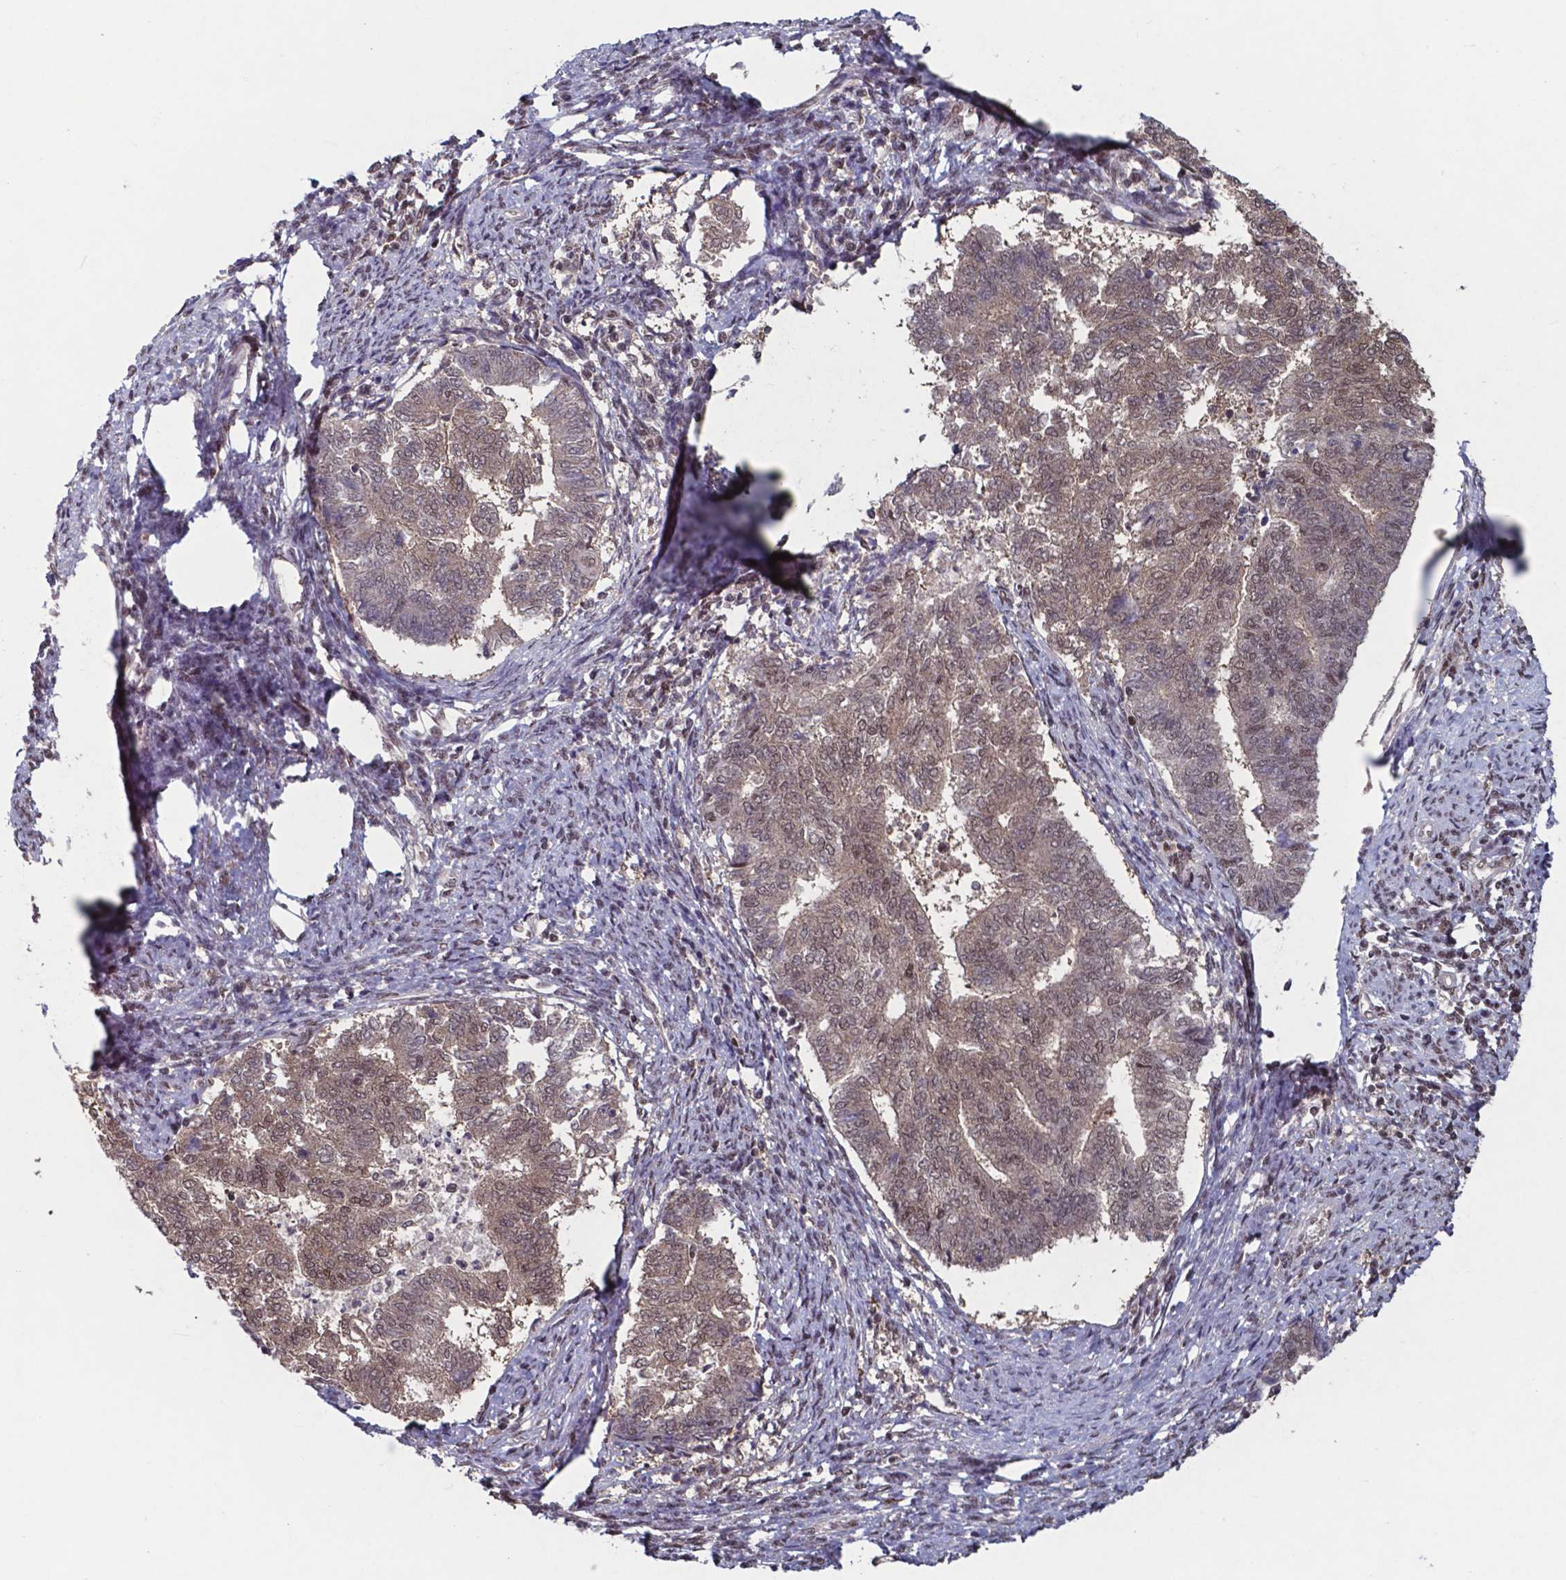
{"staining": {"intensity": "weak", "quantity": "25%-75%", "location": "cytoplasmic/membranous,nuclear"}, "tissue": "endometrial cancer", "cell_type": "Tumor cells", "image_type": "cancer", "snomed": [{"axis": "morphology", "description": "Adenocarcinoma, NOS"}, {"axis": "topography", "description": "Endometrium"}], "caption": "Endometrial cancer stained with a protein marker exhibits weak staining in tumor cells.", "gene": "UBA1", "patient": {"sex": "female", "age": 65}}